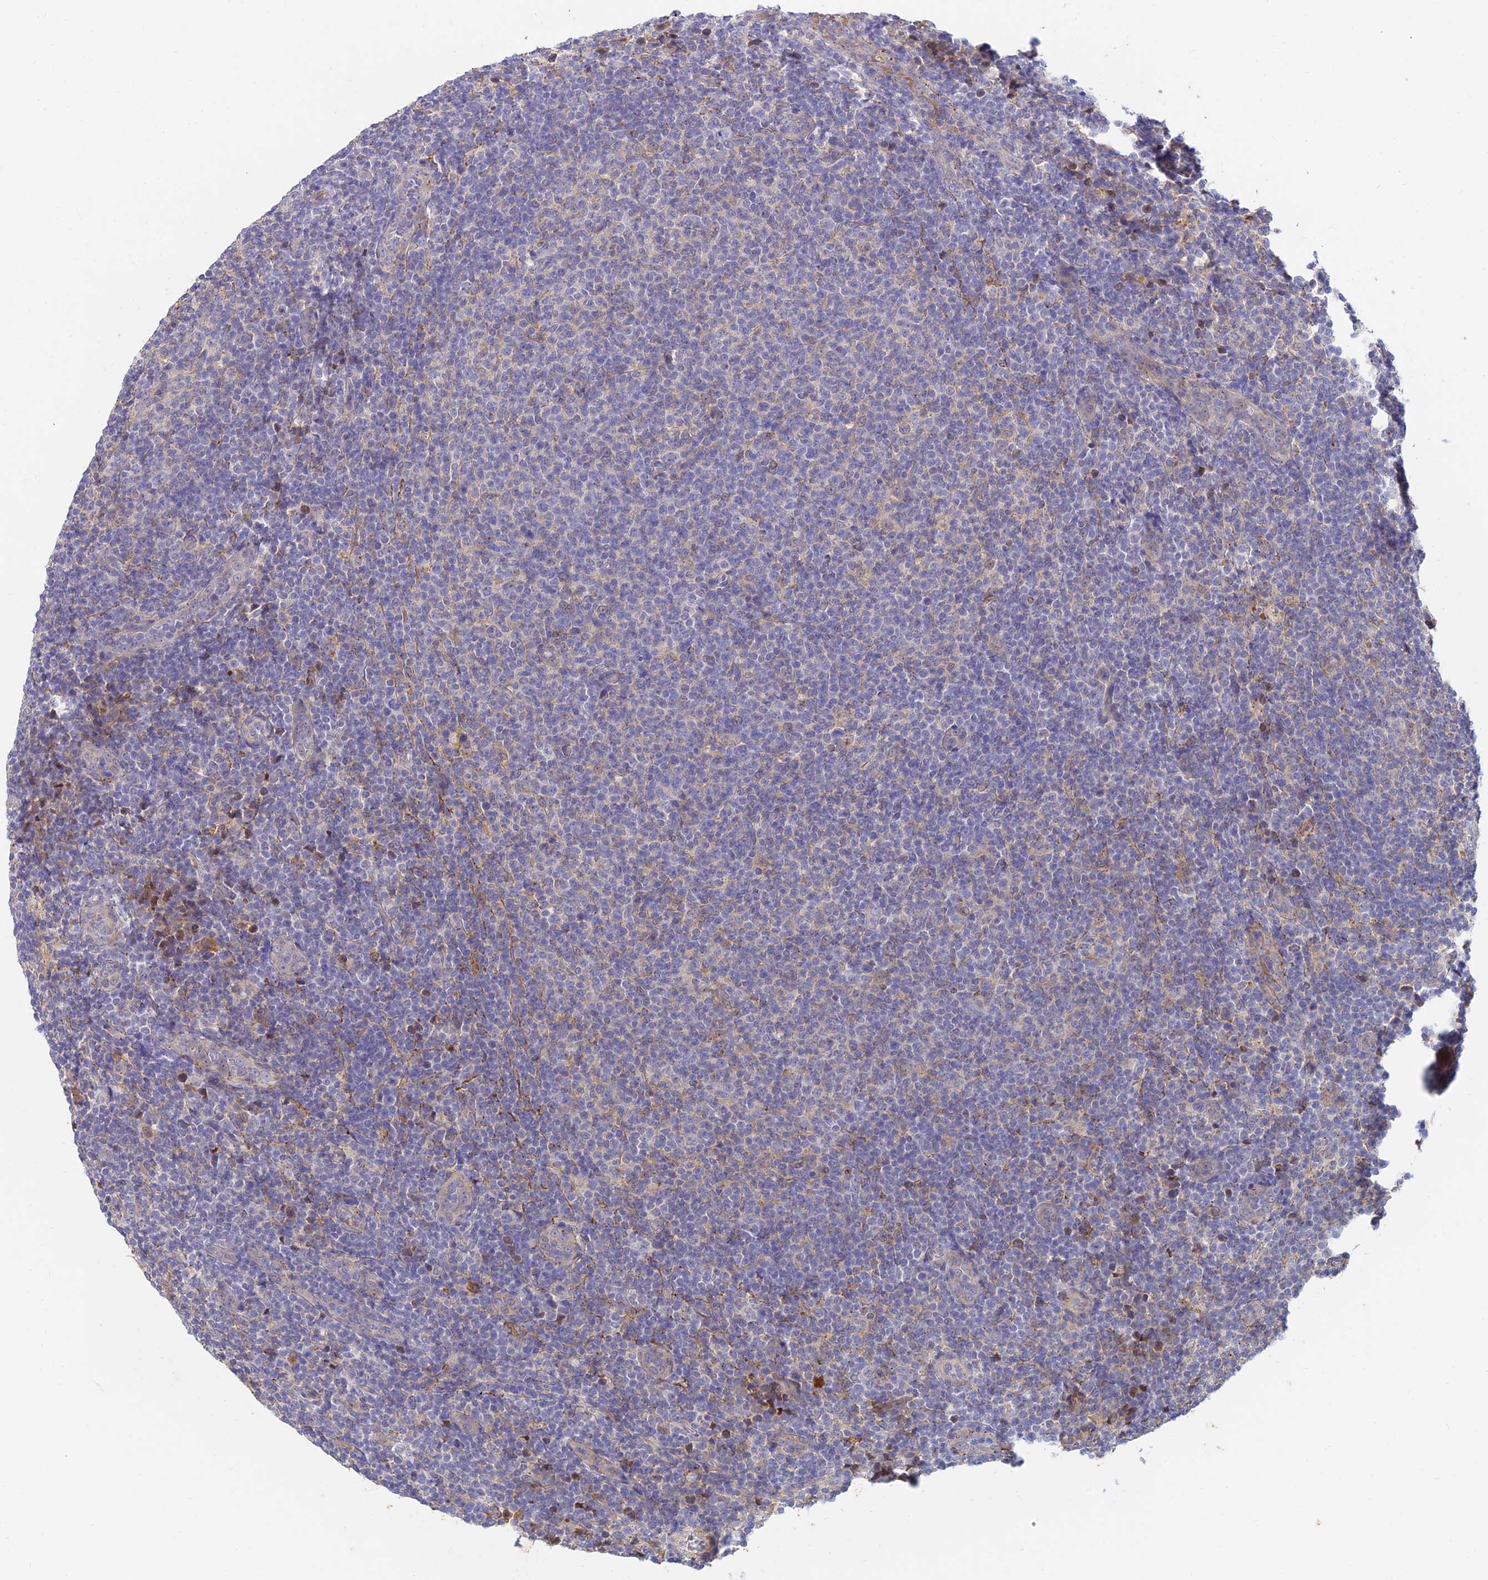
{"staining": {"intensity": "negative", "quantity": "none", "location": "none"}, "tissue": "lymphoma", "cell_type": "Tumor cells", "image_type": "cancer", "snomed": [{"axis": "morphology", "description": "Malignant lymphoma, non-Hodgkin's type, Low grade"}, {"axis": "topography", "description": "Lymph node"}], "caption": "IHC photomicrograph of neoplastic tissue: human lymphoma stained with DAB (3,3'-diaminobenzidine) reveals no significant protein staining in tumor cells. (DAB IHC visualized using brightfield microscopy, high magnification).", "gene": "ACSM5", "patient": {"sex": "male", "age": 66}}